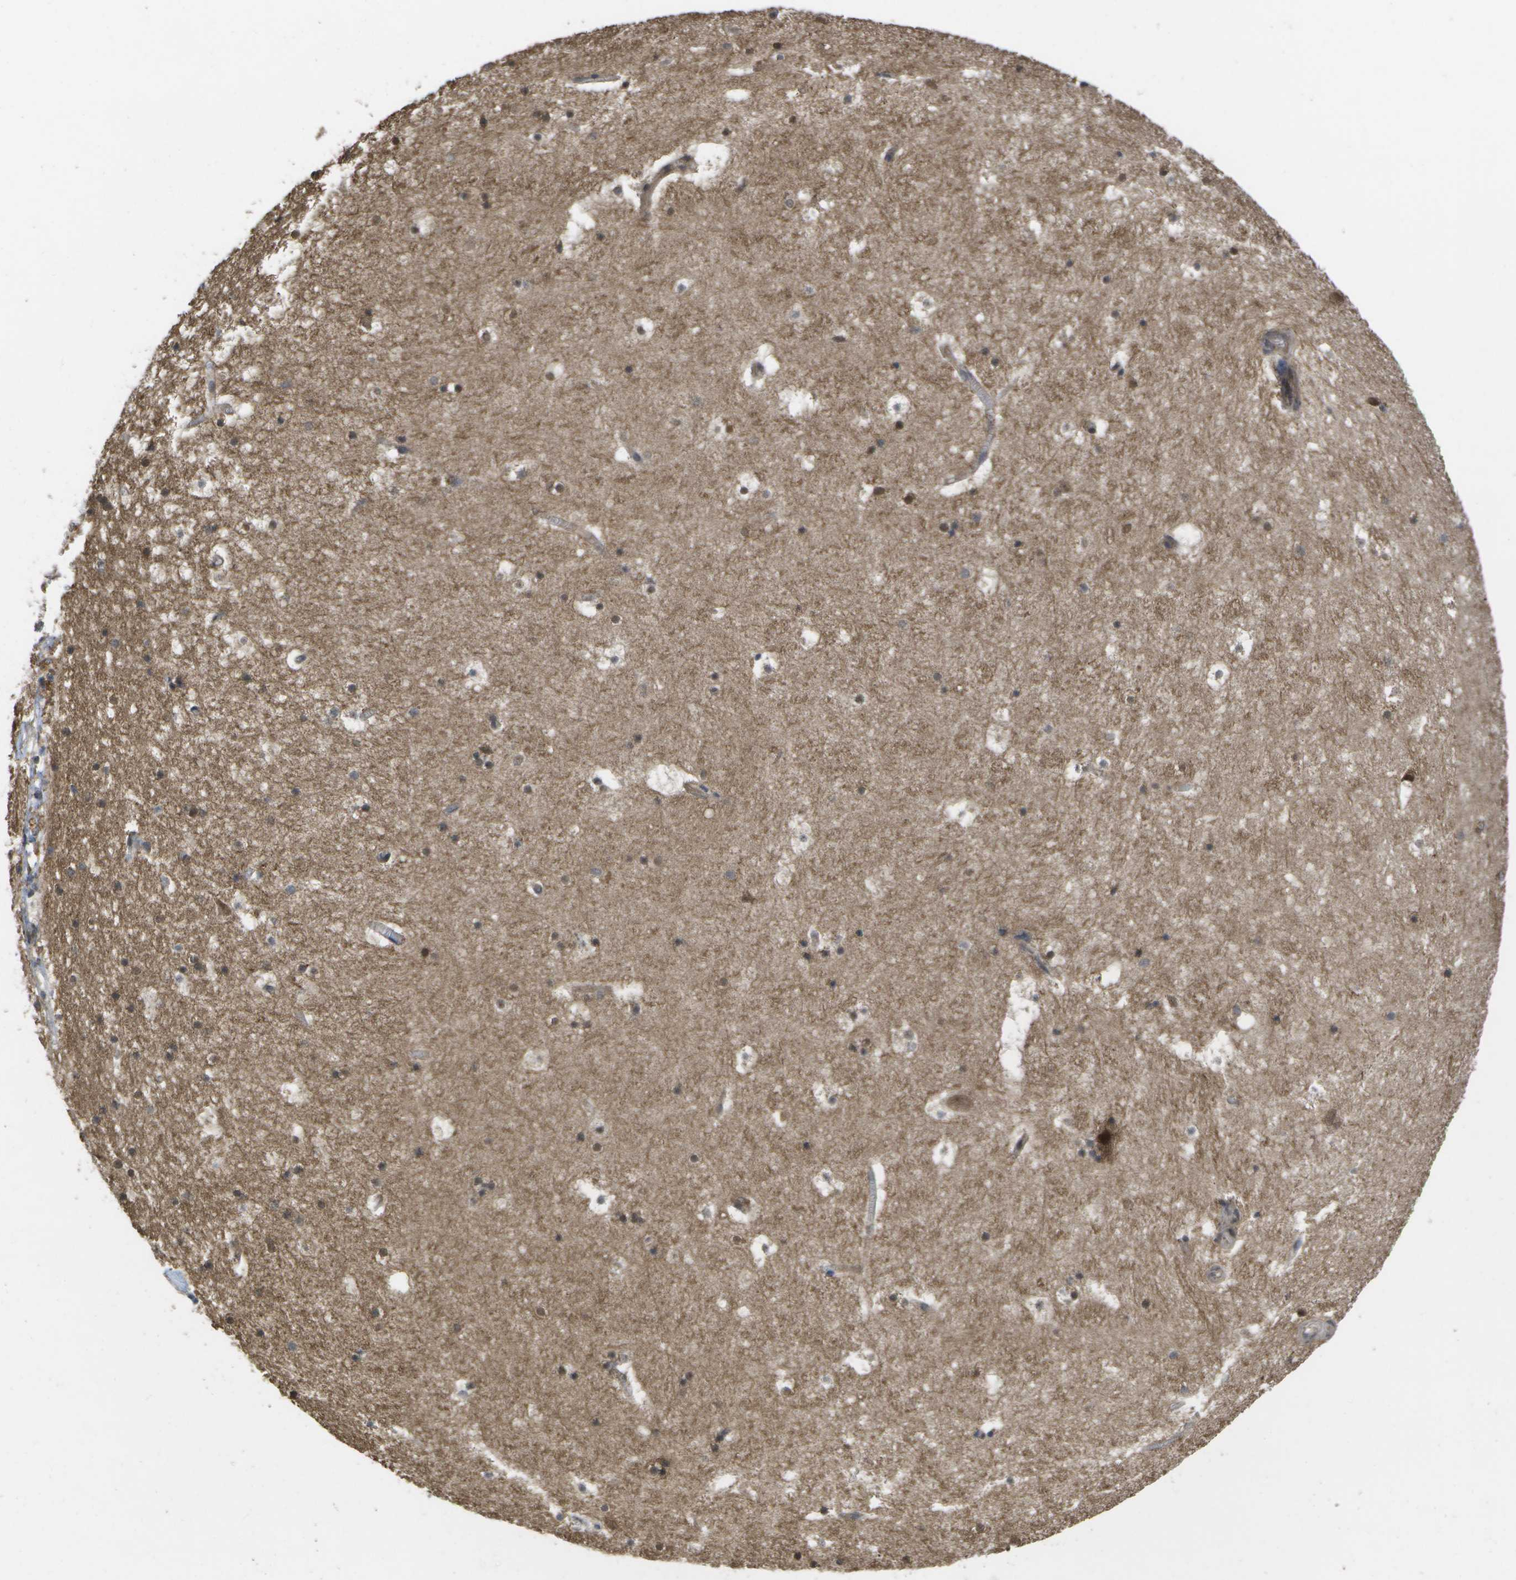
{"staining": {"intensity": "moderate", "quantity": "<25%", "location": "cytoplasmic/membranous,nuclear"}, "tissue": "hippocampus", "cell_type": "Glial cells", "image_type": "normal", "snomed": [{"axis": "morphology", "description": "Normal tissue, NOS"}, {"axis": "topography", "description": "Hippocampus"}], "caption": "Hippocampus stained with DAB (3,3'-diaminobenzidine) immunohistochemistry (IHC) exhibits low levels of moderate cytoplasmic/membranous,nuclear positivity in approximately <25% of glial cells.", "gene": "ALAS1", "patient": {"sex": "male", "age": 45}}